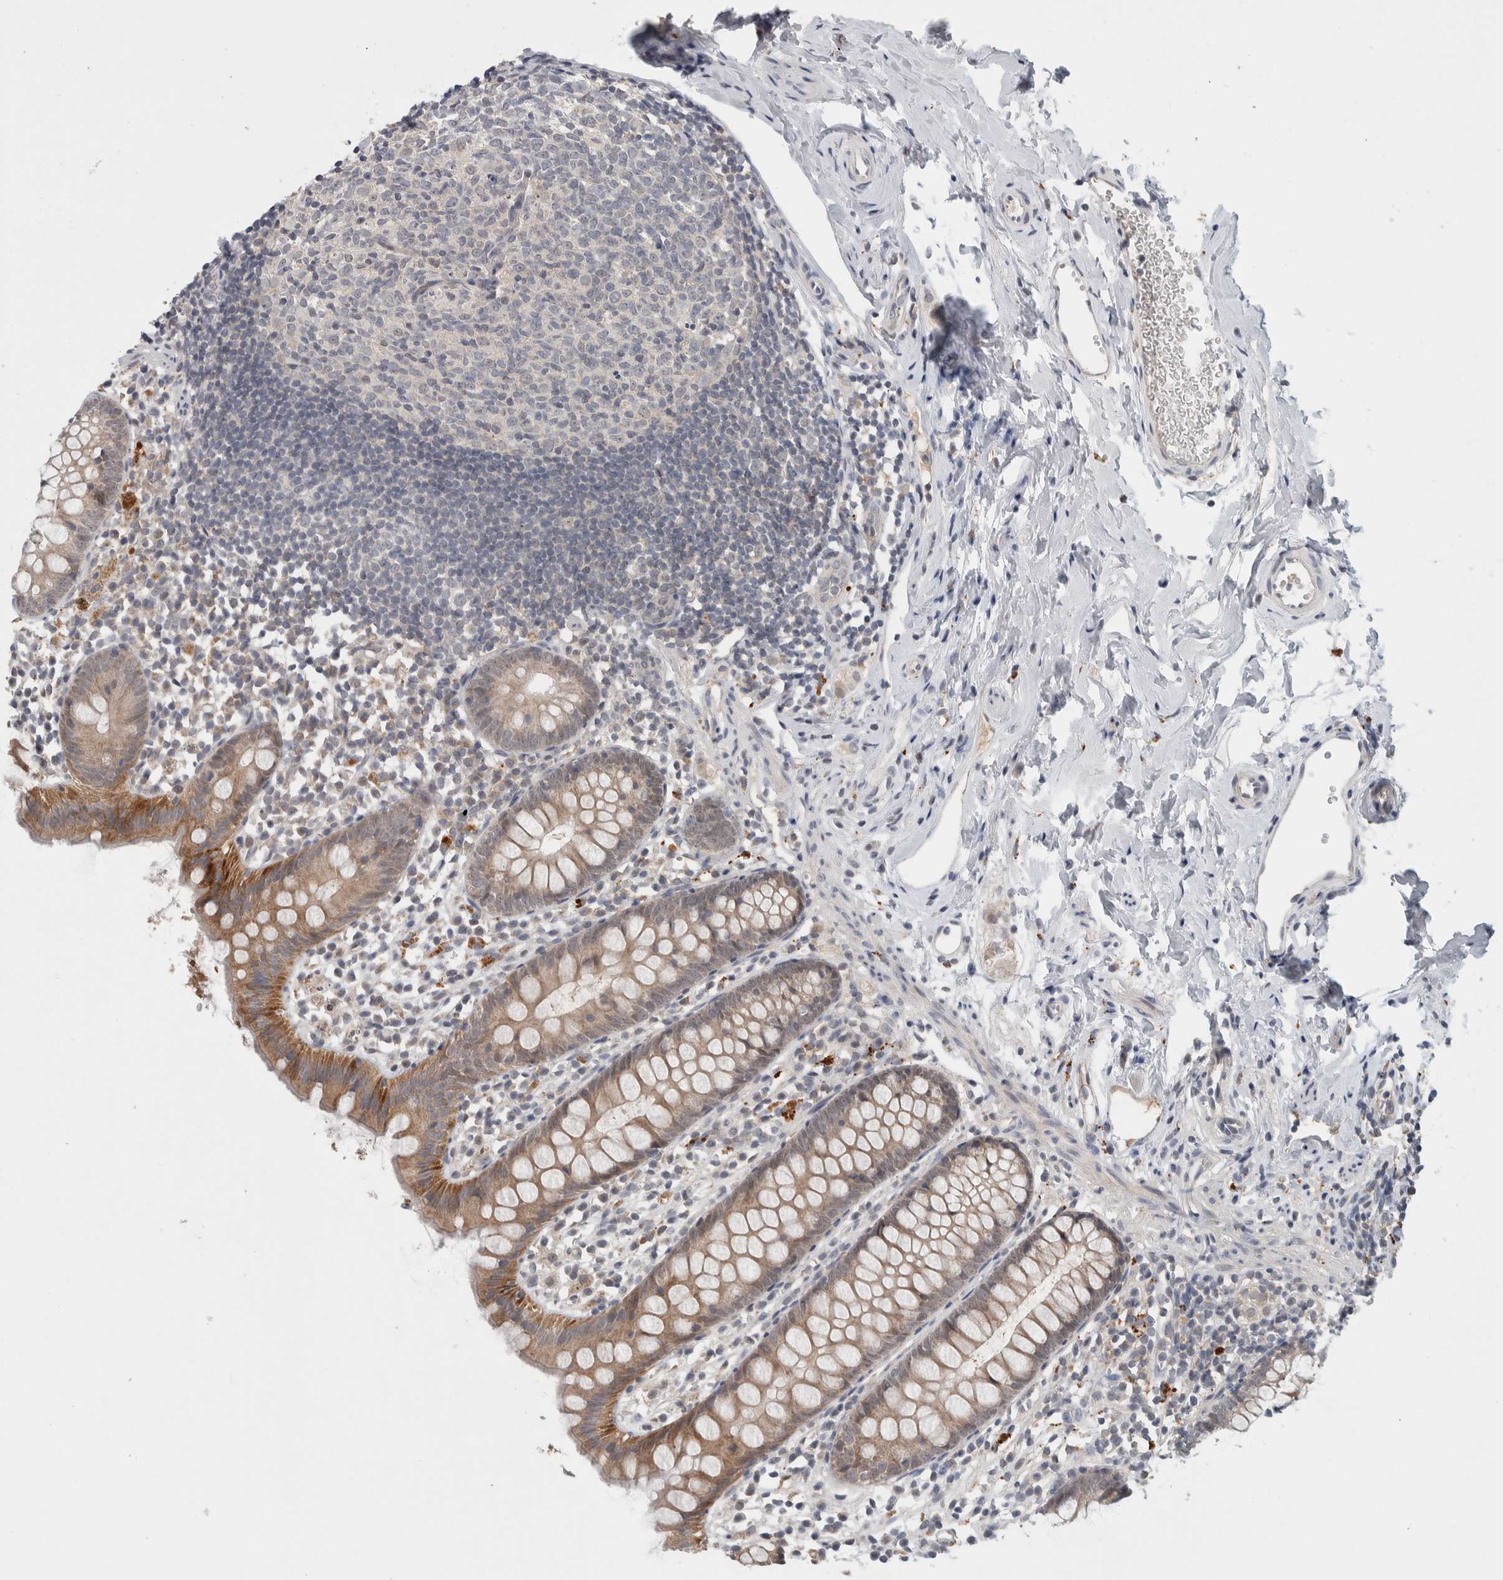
{"staining": {"intensity": "moderate", "quantity": ">75%", "location": "cytoplasmic/membranous"}, "tissue": "appendix", "cell_type": "Glandular cells", "image_type": "normal", "snomed": [{"axis": "morphology", "description": "Normal tissue, NOS"}, {"axis": "topography", "description": "Appendix"}], "caption": "Moderate cytoplasmic/membranous positivity for a protein is present in about >75% of glandular cells of normal appendix using IHC.", "gene": "SHPK", "patient": {"sex": "female", "age": 20}}